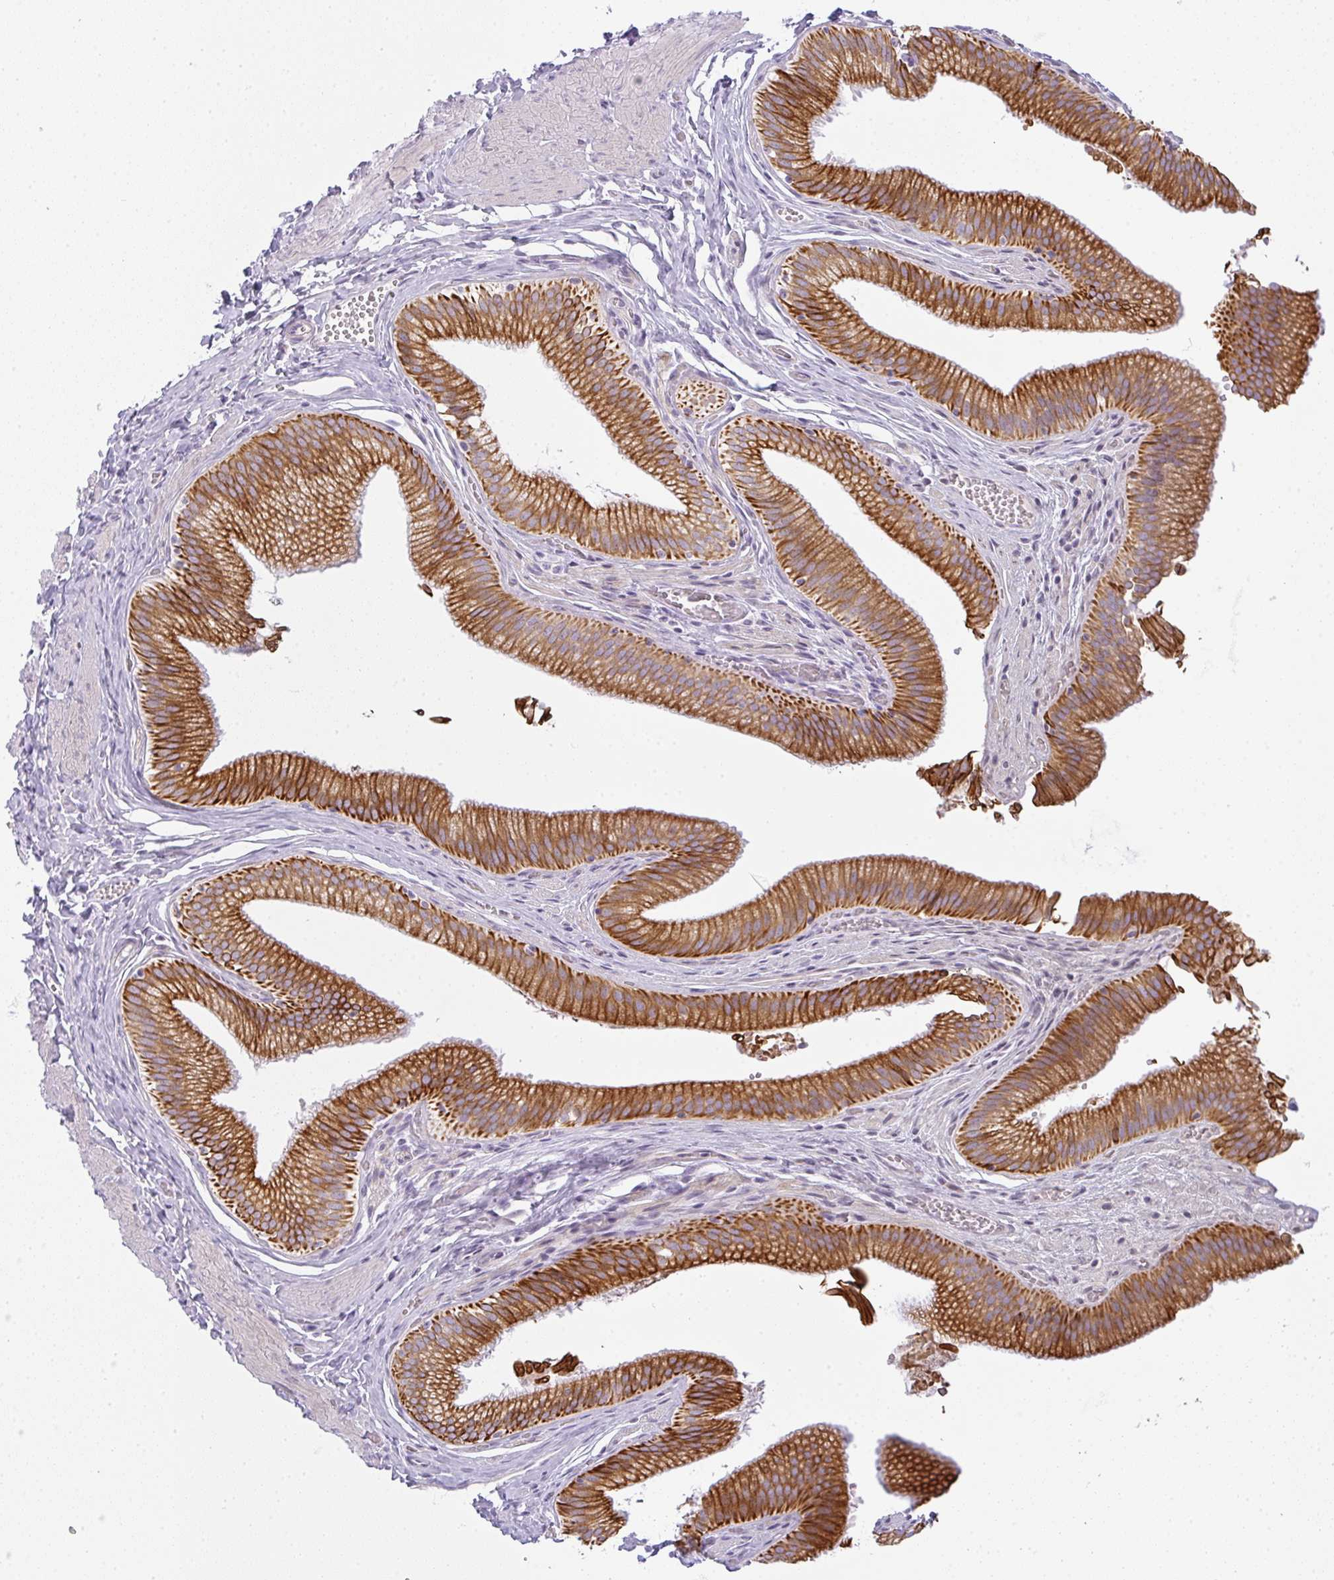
{"staining": {"intensity": "strong", "quantity": ">75%", "location": "cytoplasmic/membranous"}, "tissue": "gallbladder", "cell_type": "Glandular cells", "image_type": "normal", "snomed": [{"axis": "morphology", "description": "Normal tissue, NOS"}, {"axis": "topography", "description": "Gallbladder"}, {"axis": "topography", "description": "Peripheral nerve tissue"}], "caption": "This photomicrograph displays immunohistochemistry staining of normal human gallbladder, with high strong cytoplasmic/membranous positivity in about >75% of glandular cells.", "gene": "SIRPB2", "patient": {"sex": "male", "age": 17}}